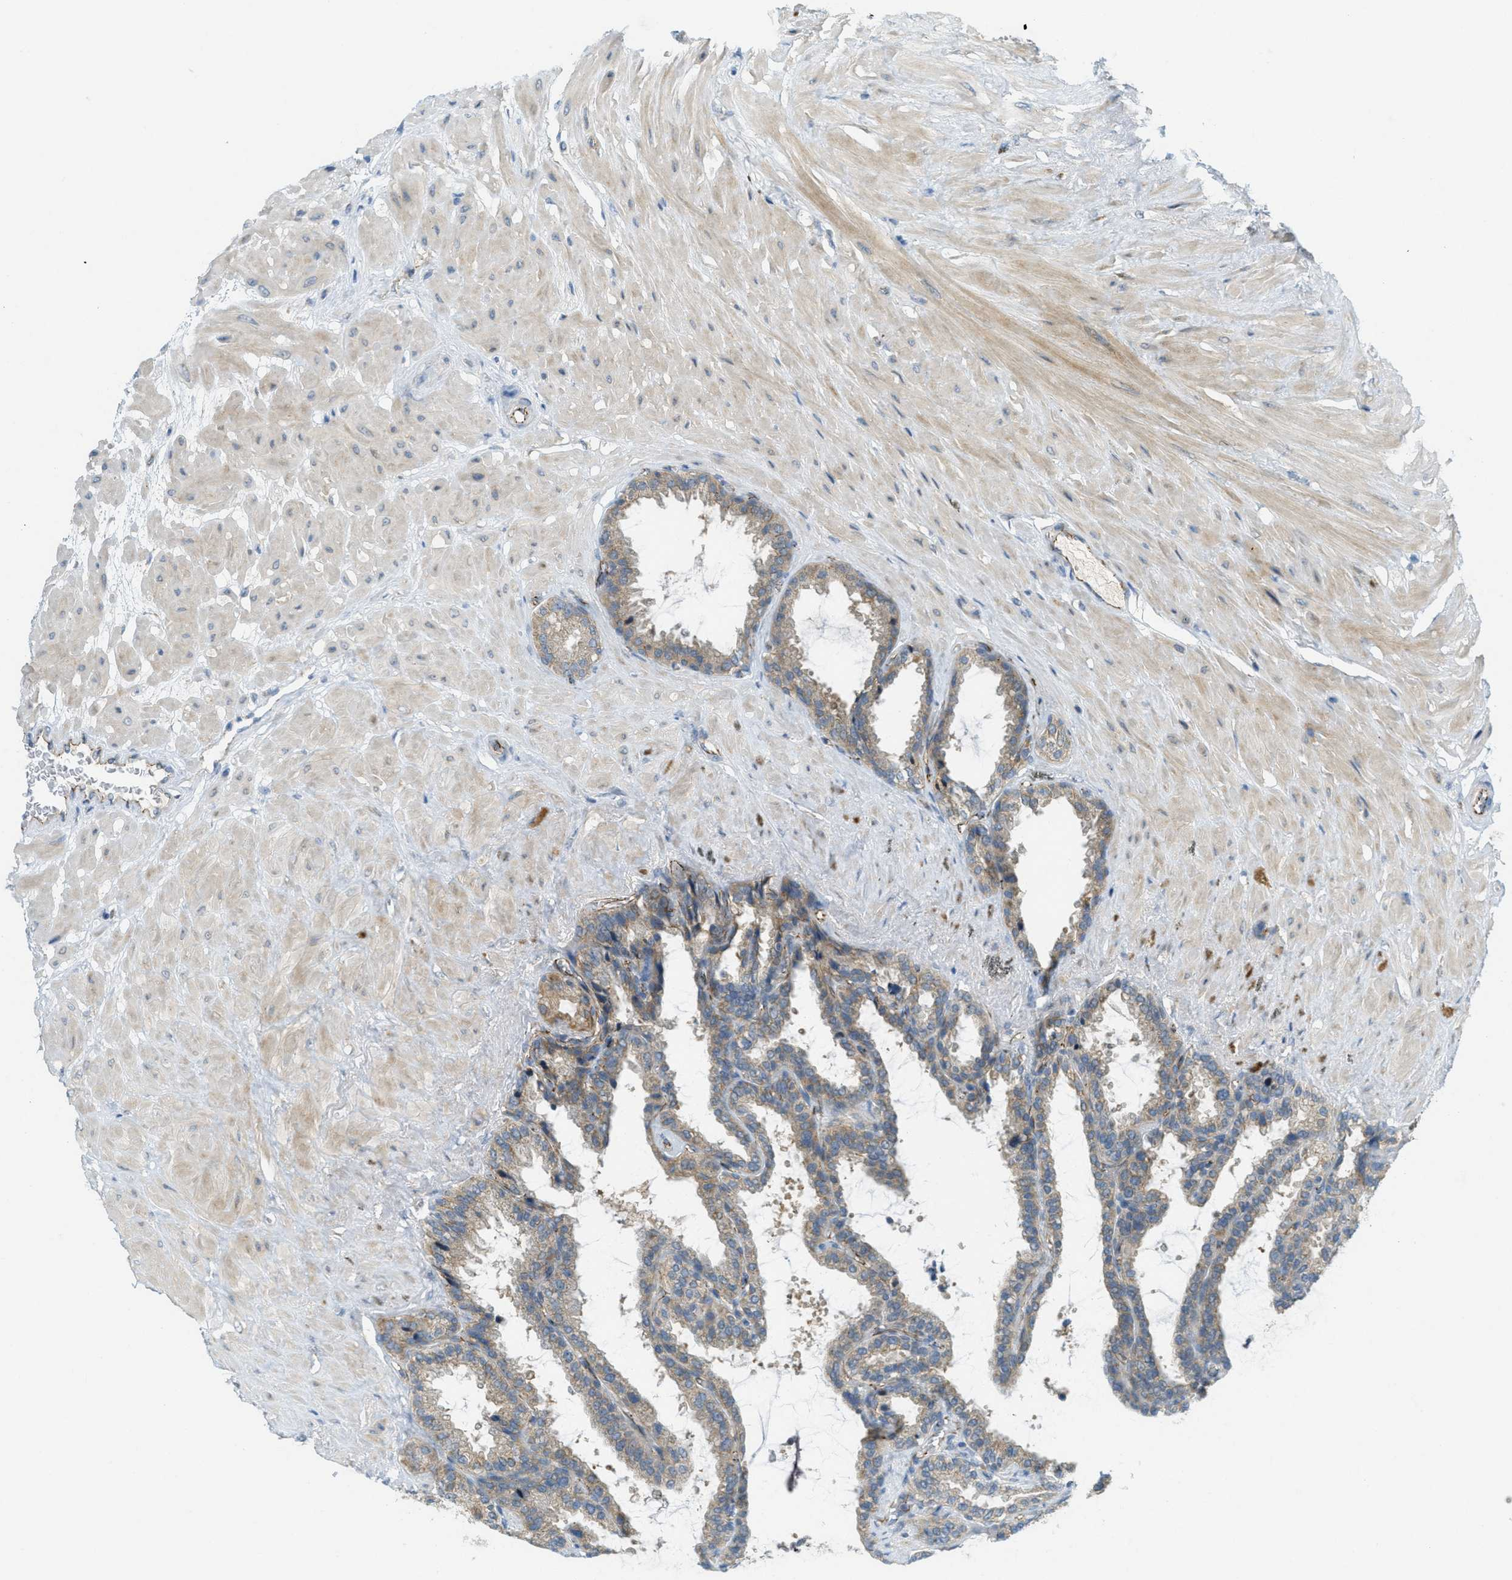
{"staining": {"intensity": "weak", "quantity": ">75%", "location": "cytoplasmic/membranous"}, "tissue": "seminal vesicle", "cell_type": "Glandular cells", "image_type": "normal", "snomed": [{"axis": "morphology", "description": "Normal tissue, NOS"}, {"axis": "topography", "description": "Seminal veicle"}], "caption": "IHC of benign human seminal vesicle demonstrates low levels of weak cytoplasmic/membranous staining in about >75% of glandular cells. The staining is performed using DAB brown chromogen to label protein expression. The nuclei are counter-stained blue using hematoxylin.", "gene": "JCAD", "patient": {"sex": "male", "age": 46}}